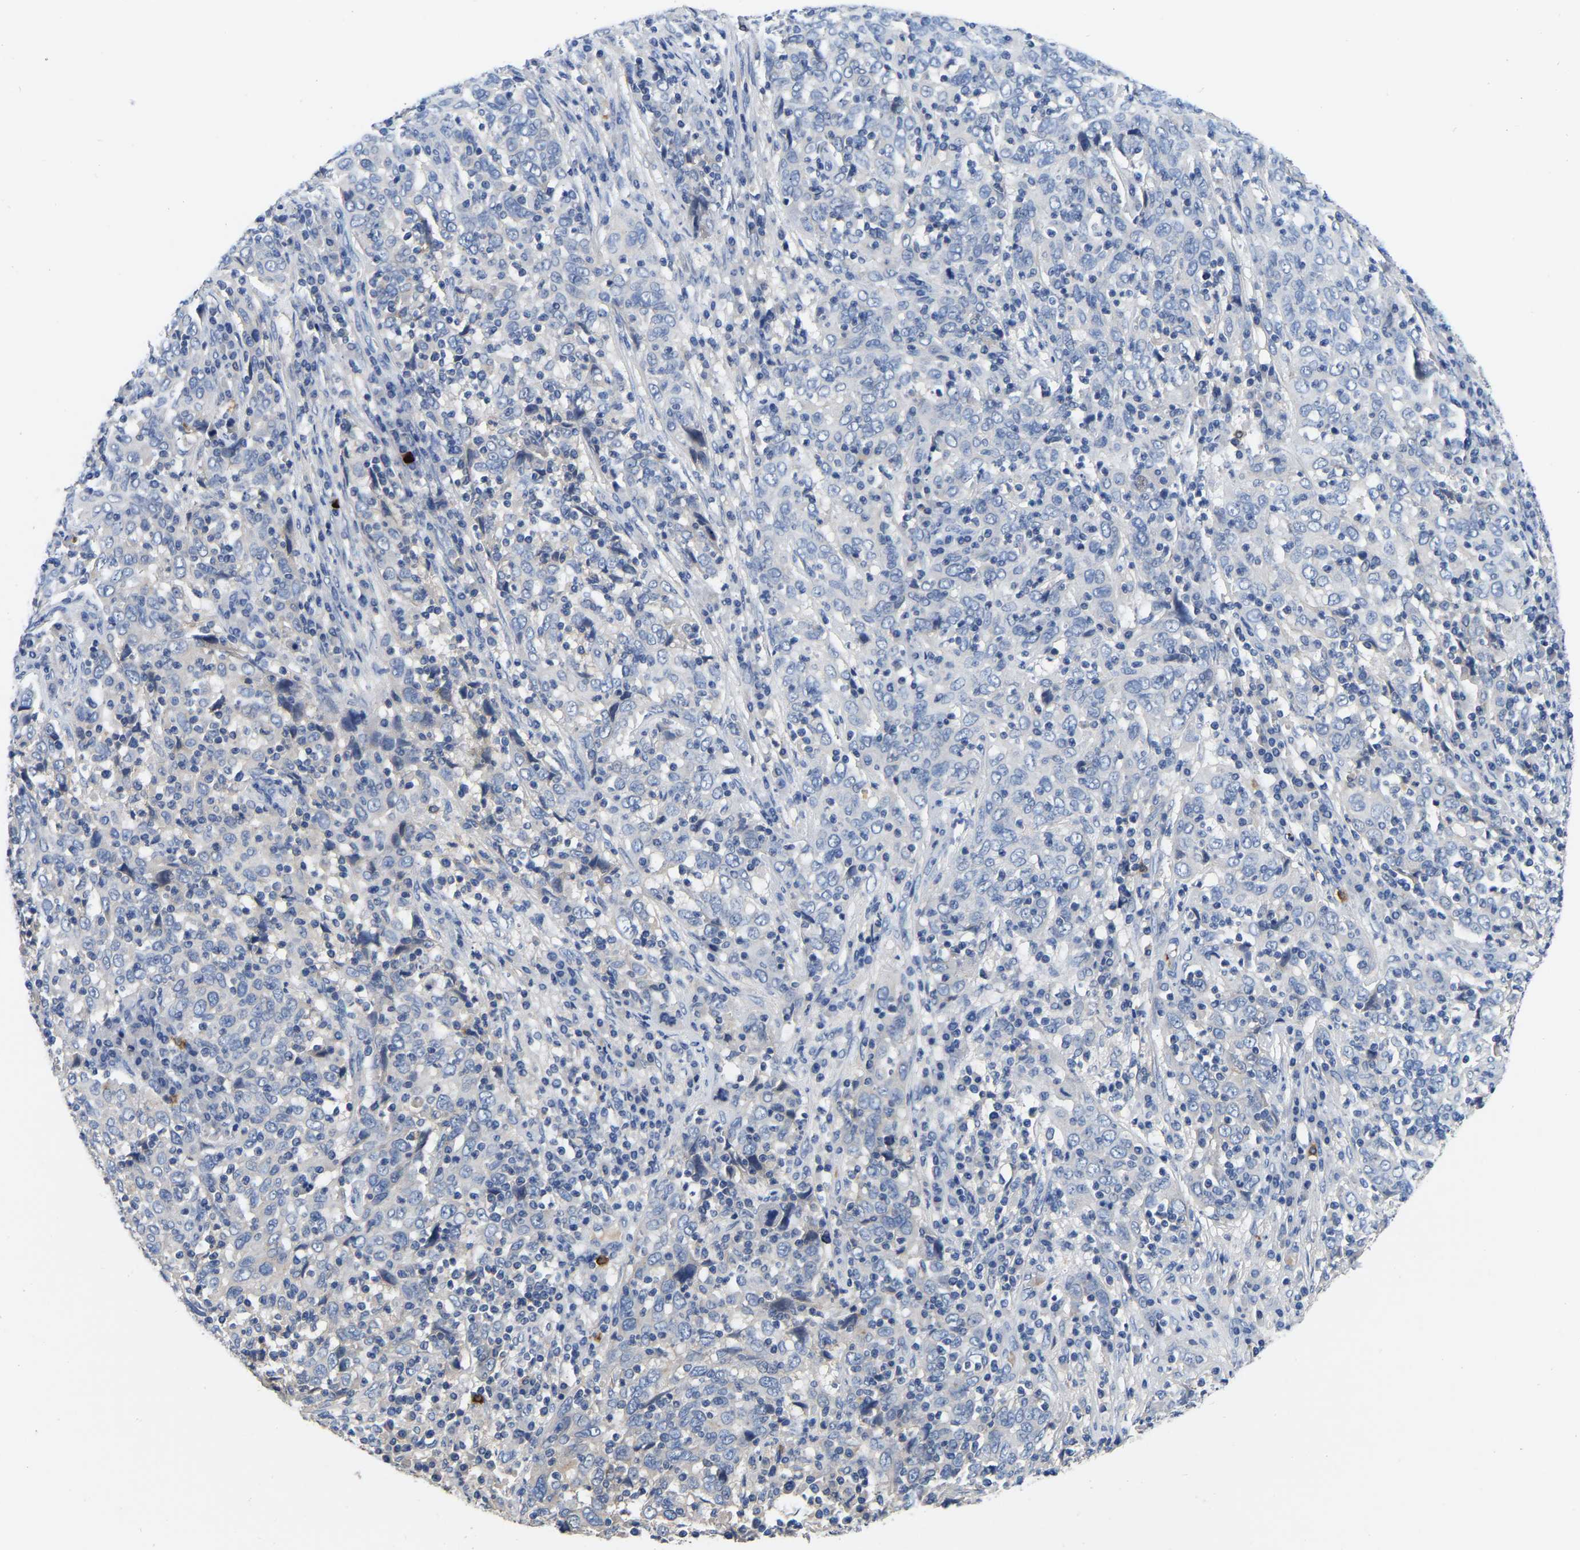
{"staining": {"intensity": "negative", "quantity": "none", "location": "none"}, "tissue": "cervical cancer", "cell_type": "Tumor cells", "image_type": "cancer", "snomed": [{"axis": "morphology", "description": "Squamous cell carcinoma, NOS"}, {"axis": "topography", "description": "Cervix"}], "caption": "Cervical cancer stained for a protein using immunohistochemistry (IHC) reveals no expression tumor cells.", "gene": "RAB27B", "patient": {"sex": "female", "age": 46}}